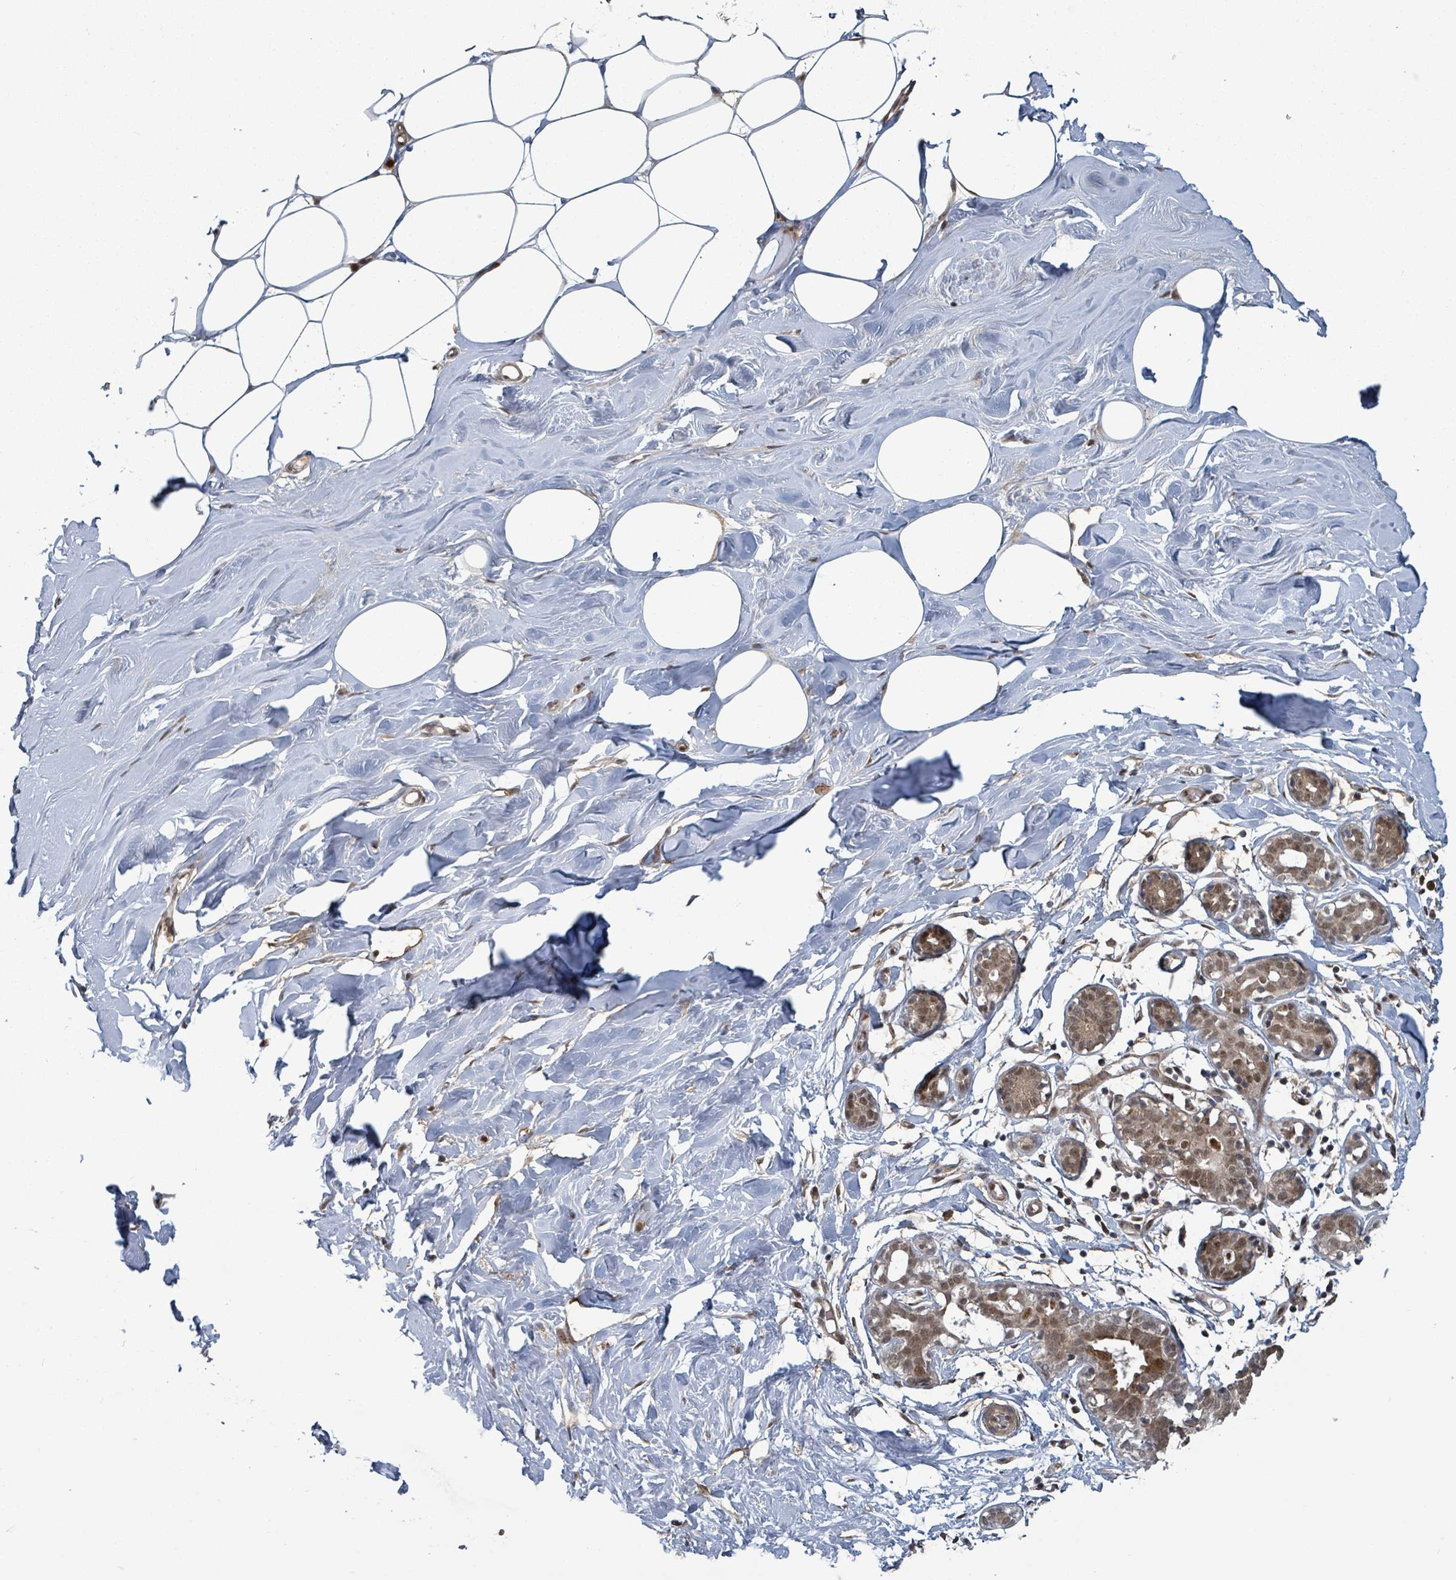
{"staining": {"intensity": "moderate", "quantity": ">75%", "location": "nuclear"}, "tissue": "breast", "cell_type": "Adipocytes", "image_type": "normal", "snomed": [{"axis": "morphology", "description": "Normal tissue, NOS"}, {"axis": "topography", "description": "Breast"}], "caption": "IHC (DAB) staining of benign human breast shows moderate nuclear protein expression in approximately >75% of adipocytes. (brown staining indicates protein expression, while blue staining denotes nuclei).", "gene": "GTF3C1", "patient": {"sex": "female", "age": 27}}